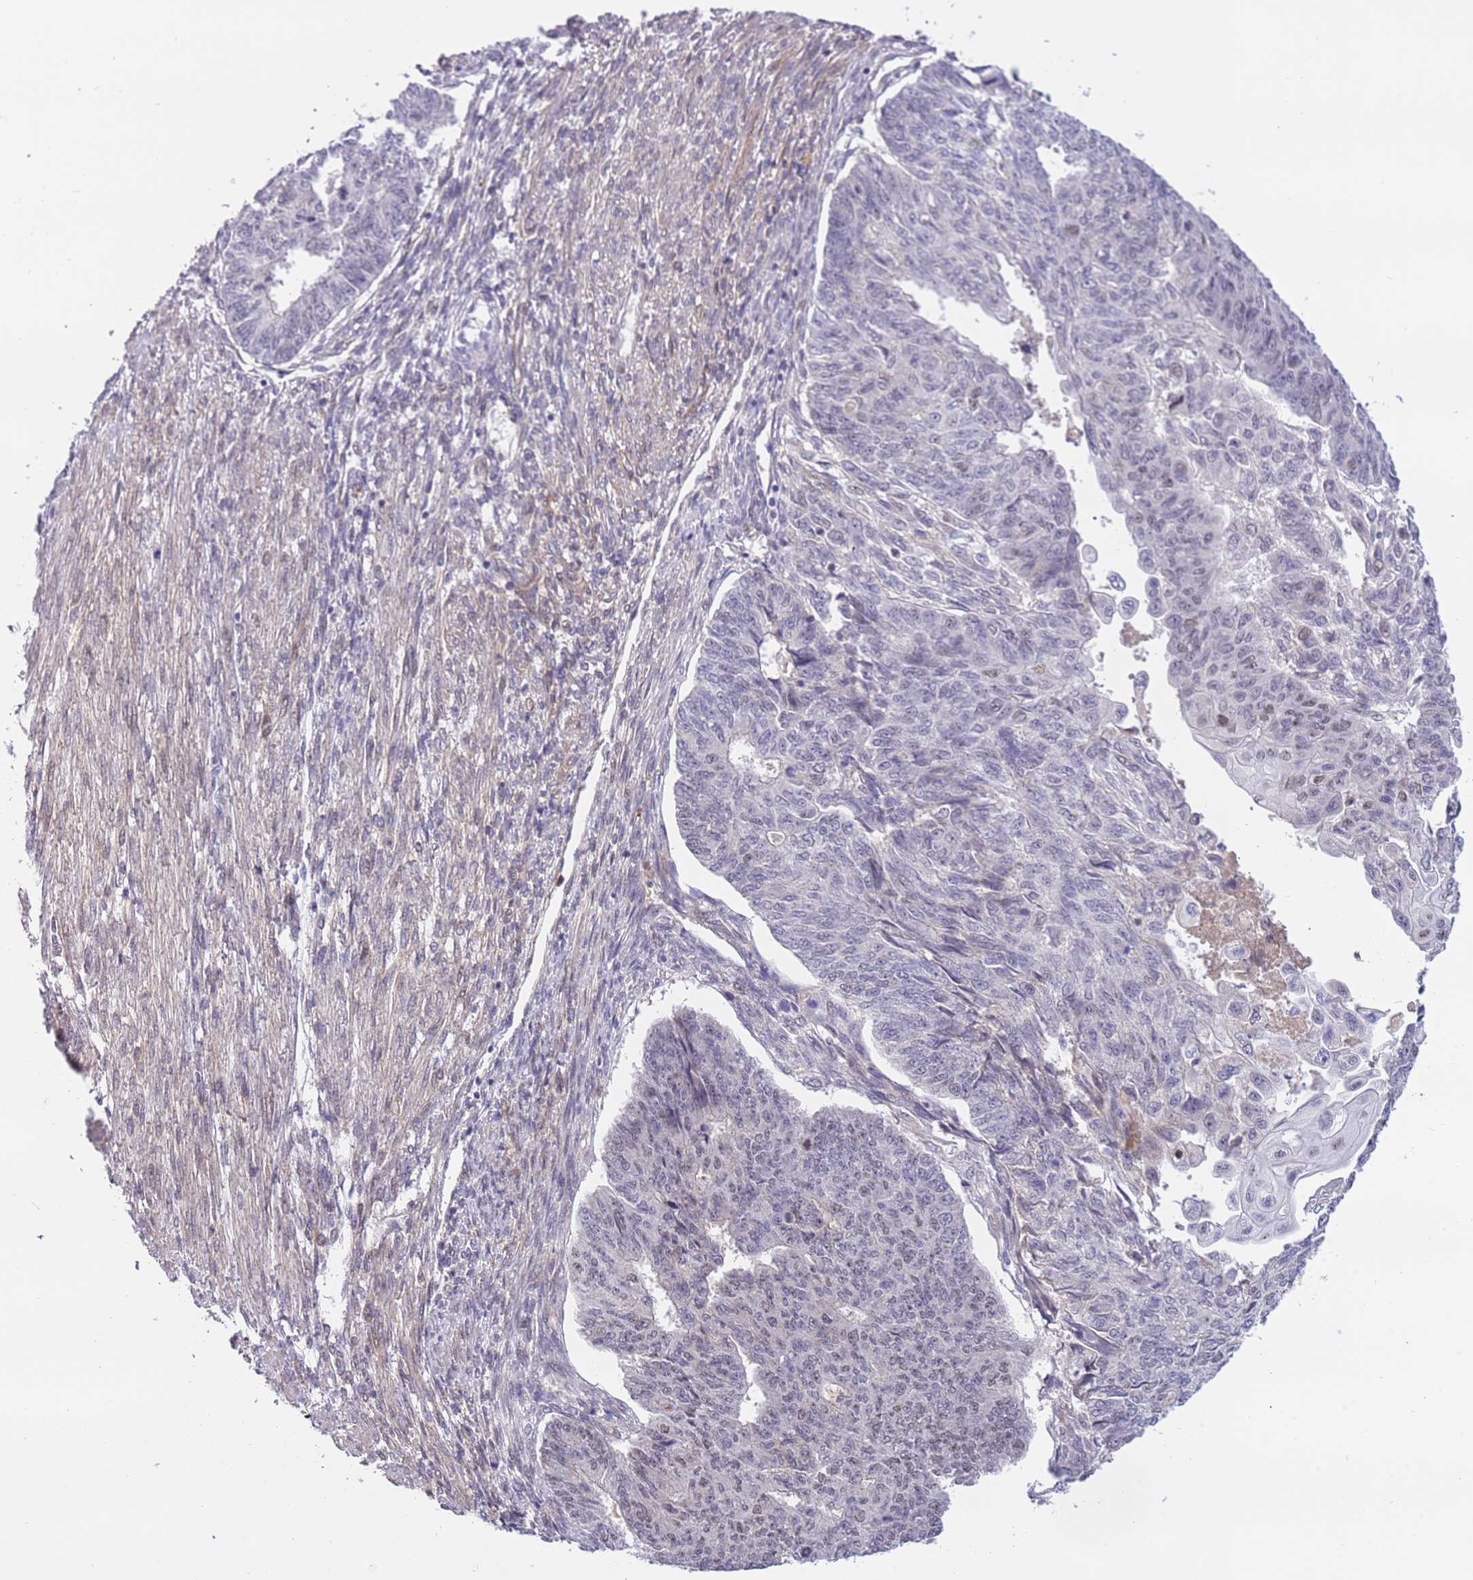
{"staining": {"intensity": "weak", "quantity": "<25%", "location": "nuclear"}, "tissue": "endometrial cancer", "cell_type": "Tumor cells", "image_type": "cancer", "snomed": [{"axis": "morphology", "description": "Adenocarcinoma, NOS"}, {"axis": "topography", "description": "Endometrium"}], "caption": "An immunohistochemistry (IHC) histopathology image of endometrial cancer (adenocarcinoma) is shown. There is no staining in tumor cells of endometrial cancer (adenocarcinoma). (Immunohistochemistry, brightfield microscopy, high magnification).", "gene": "MAGEF1", "patient": {"sex": "female", "age": 32}}